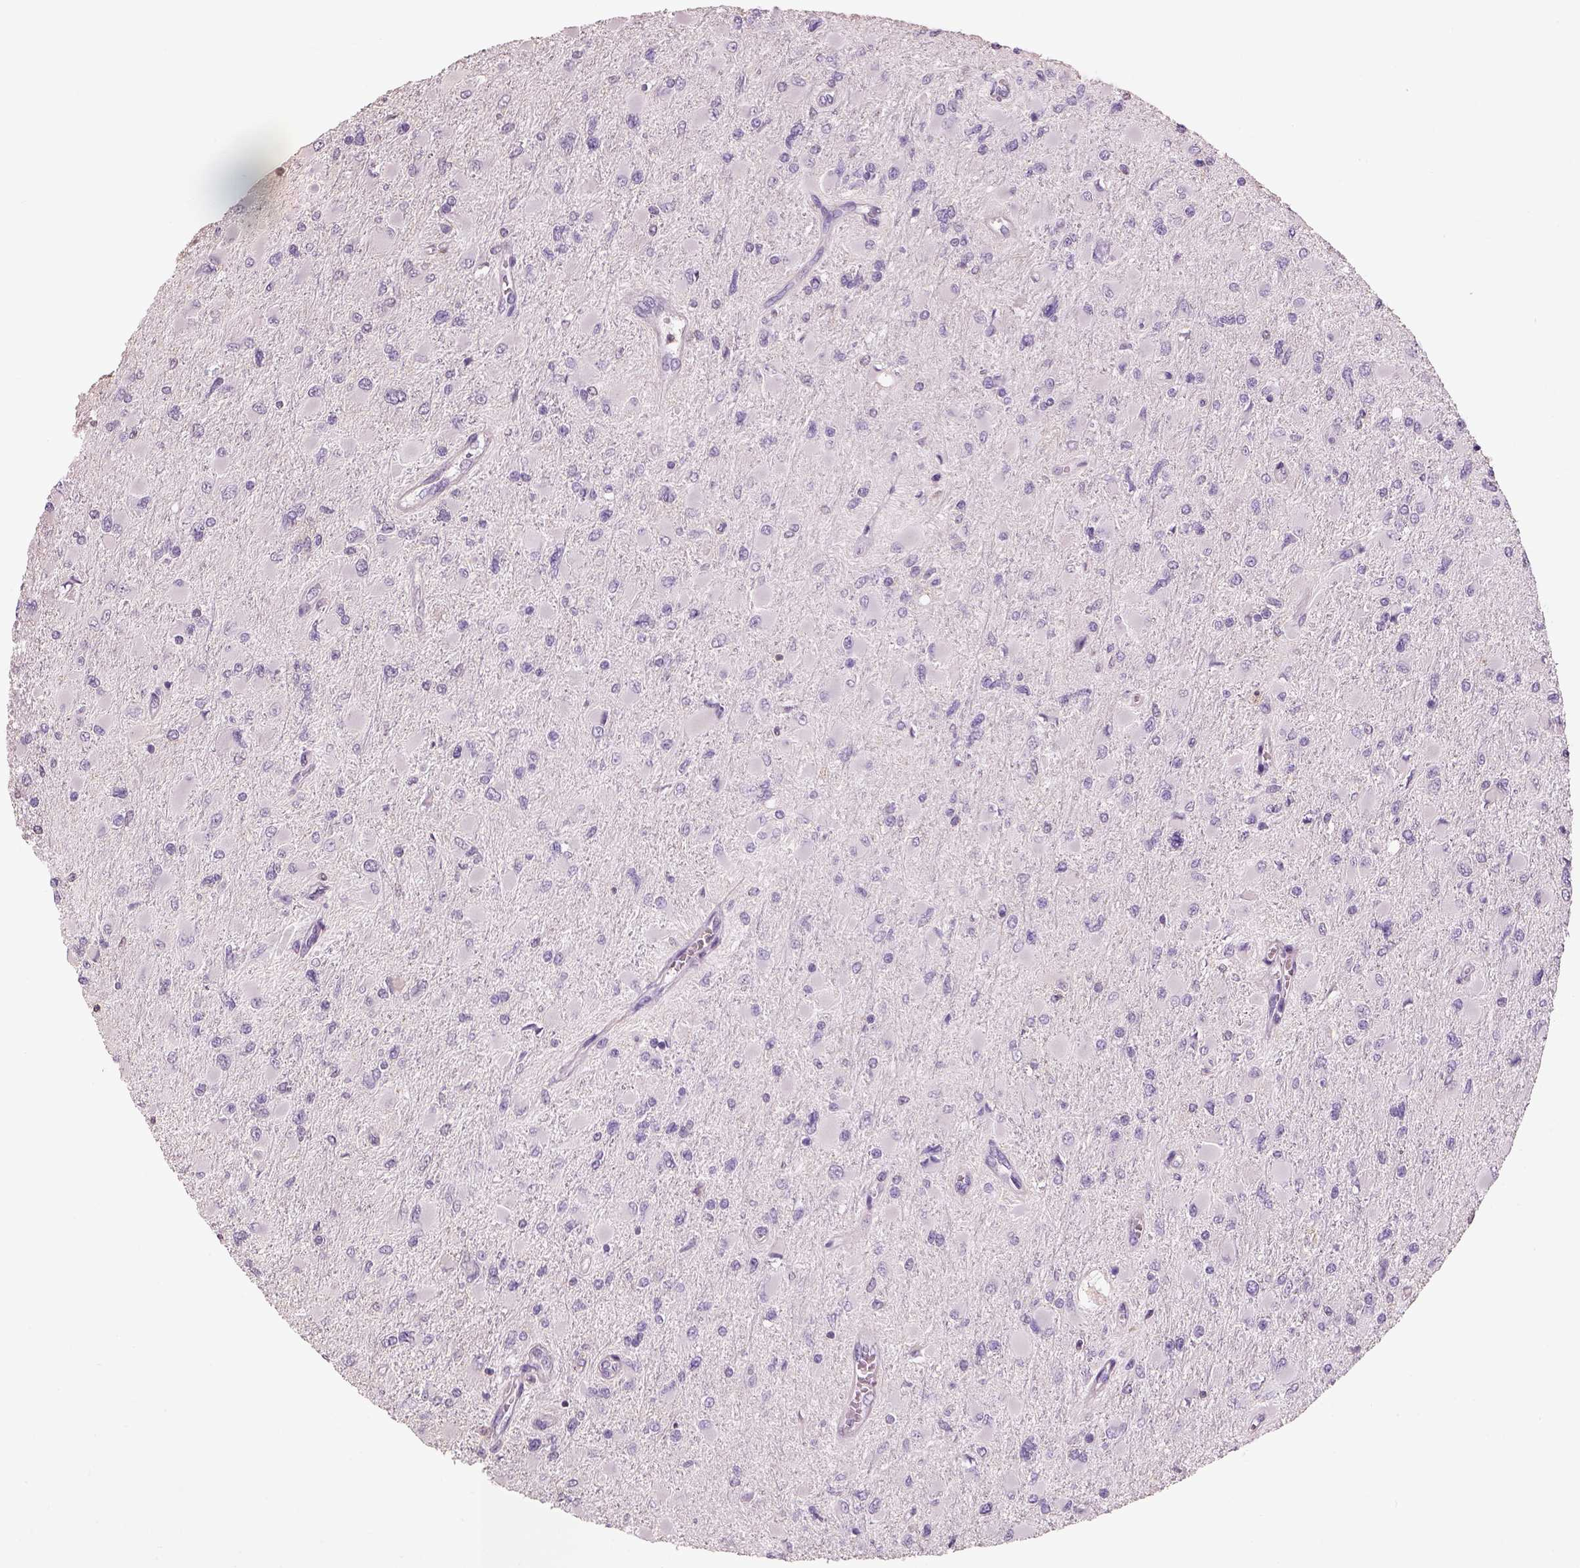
{"staining": {"intensity": "negative", "quantity": "none", "location": "none"}, "tissue": "glioma", "cell_type": "Tumor cells", "image_type": "cancer", "snomed": [{"axis": "morphology", "description": "Glioma, malignant, High grade"}, {"axis": "topography", "description": "Cerebral cortex"}], "caption": "An immunohistochemistry photomicrograph of glioma is shown. There is no staining in tumor cells of glioma.", "gene": "OTUD6A", "patient": {"sex": "female", "age": 36}}